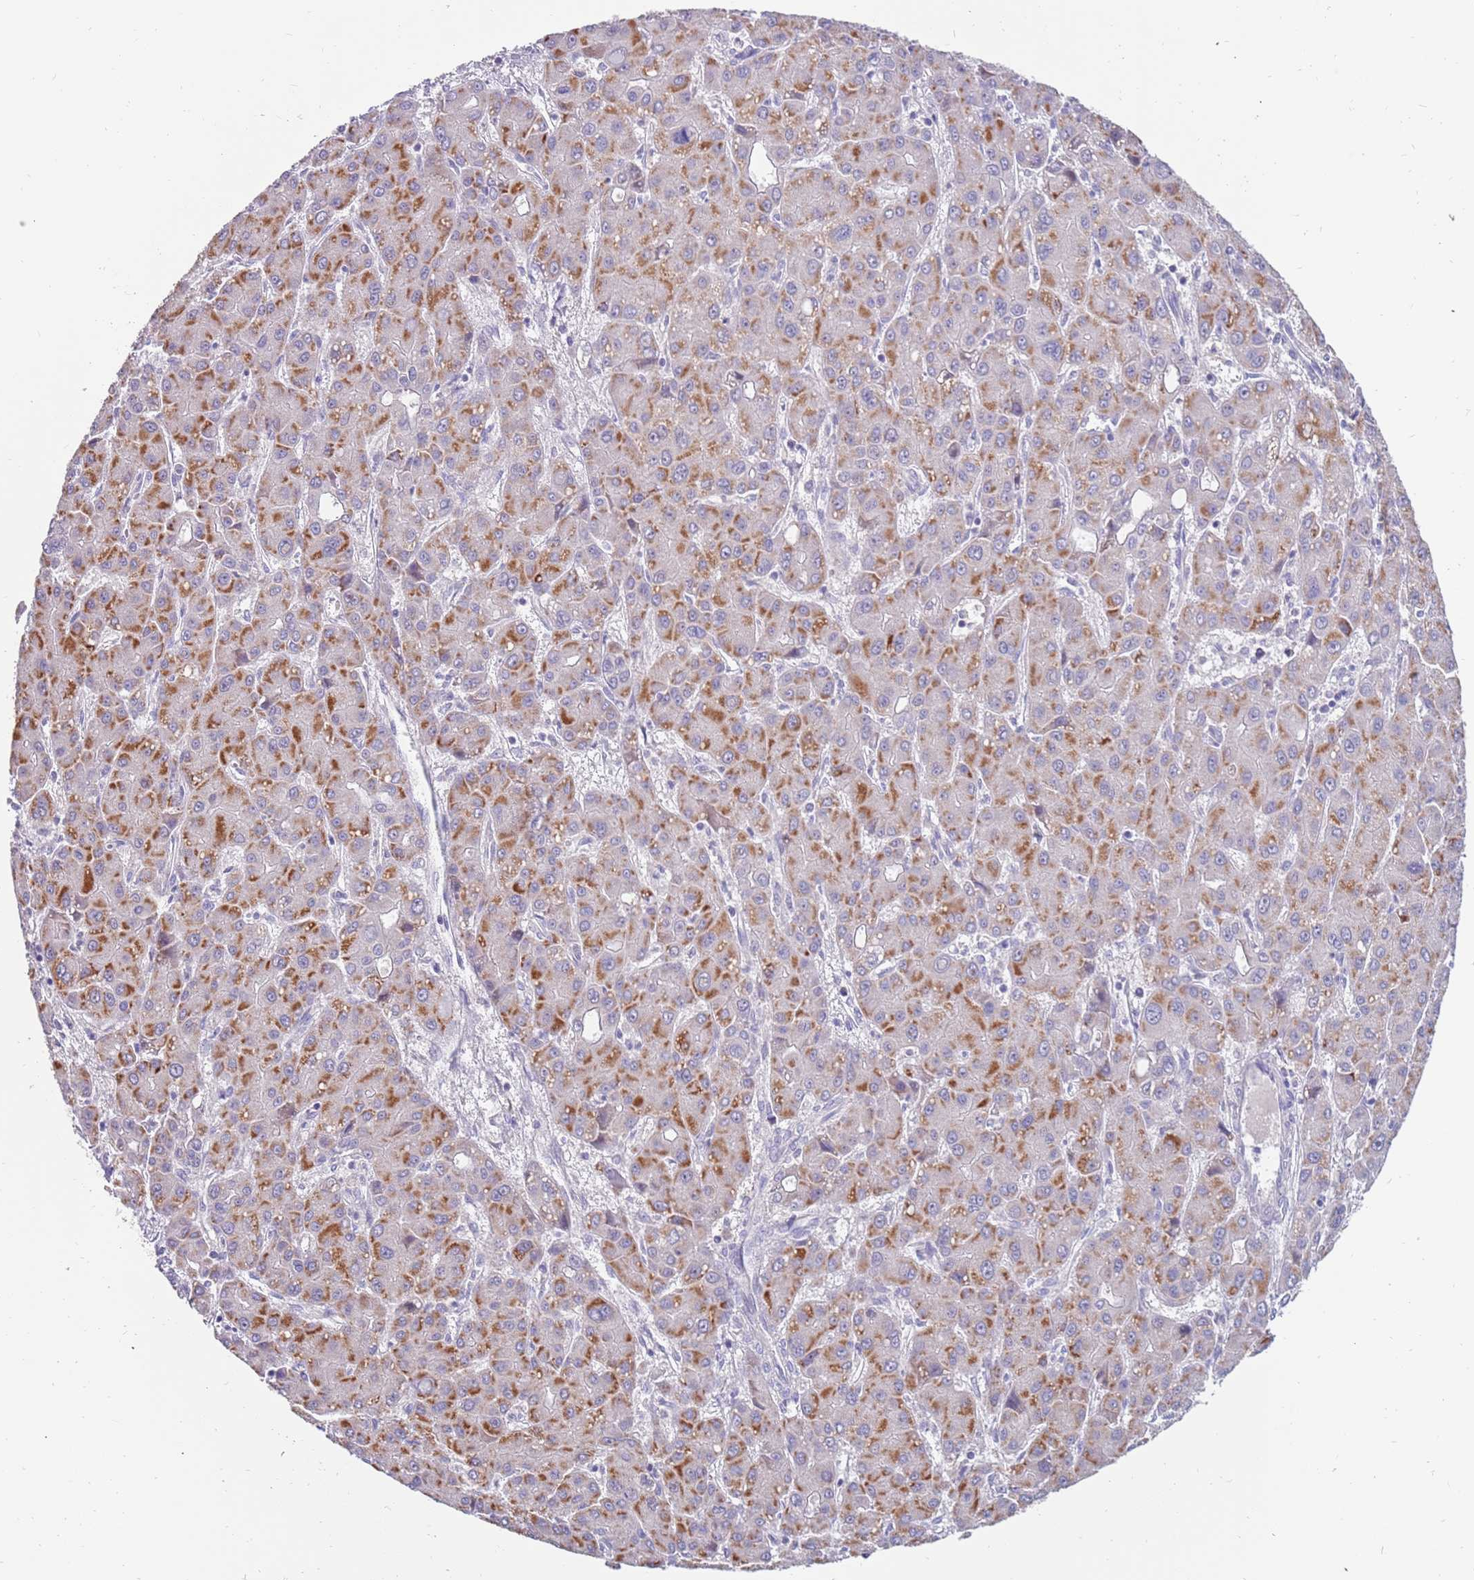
{"staining": {"intensity": "moderate", "quantity": "25%-75%", "location": "cytoplasmic/membranous"}, "tissue": "liver cancer", "cell_type": "Tumor cells", "image_type": "cancer", "snomed": [{"axis": "morphology", "description": "Carcinoma, Hepatocellular, NOS"}, {"axis": "topography", "description": "Liver"}], "caption": "Tumor cells demonstrate moderate cytoplasmic/membranous expression in about 25%-75% of cells in liver cancer.", "gene": "ZNF746", "patient": {"sex": "male", "age": 55}}